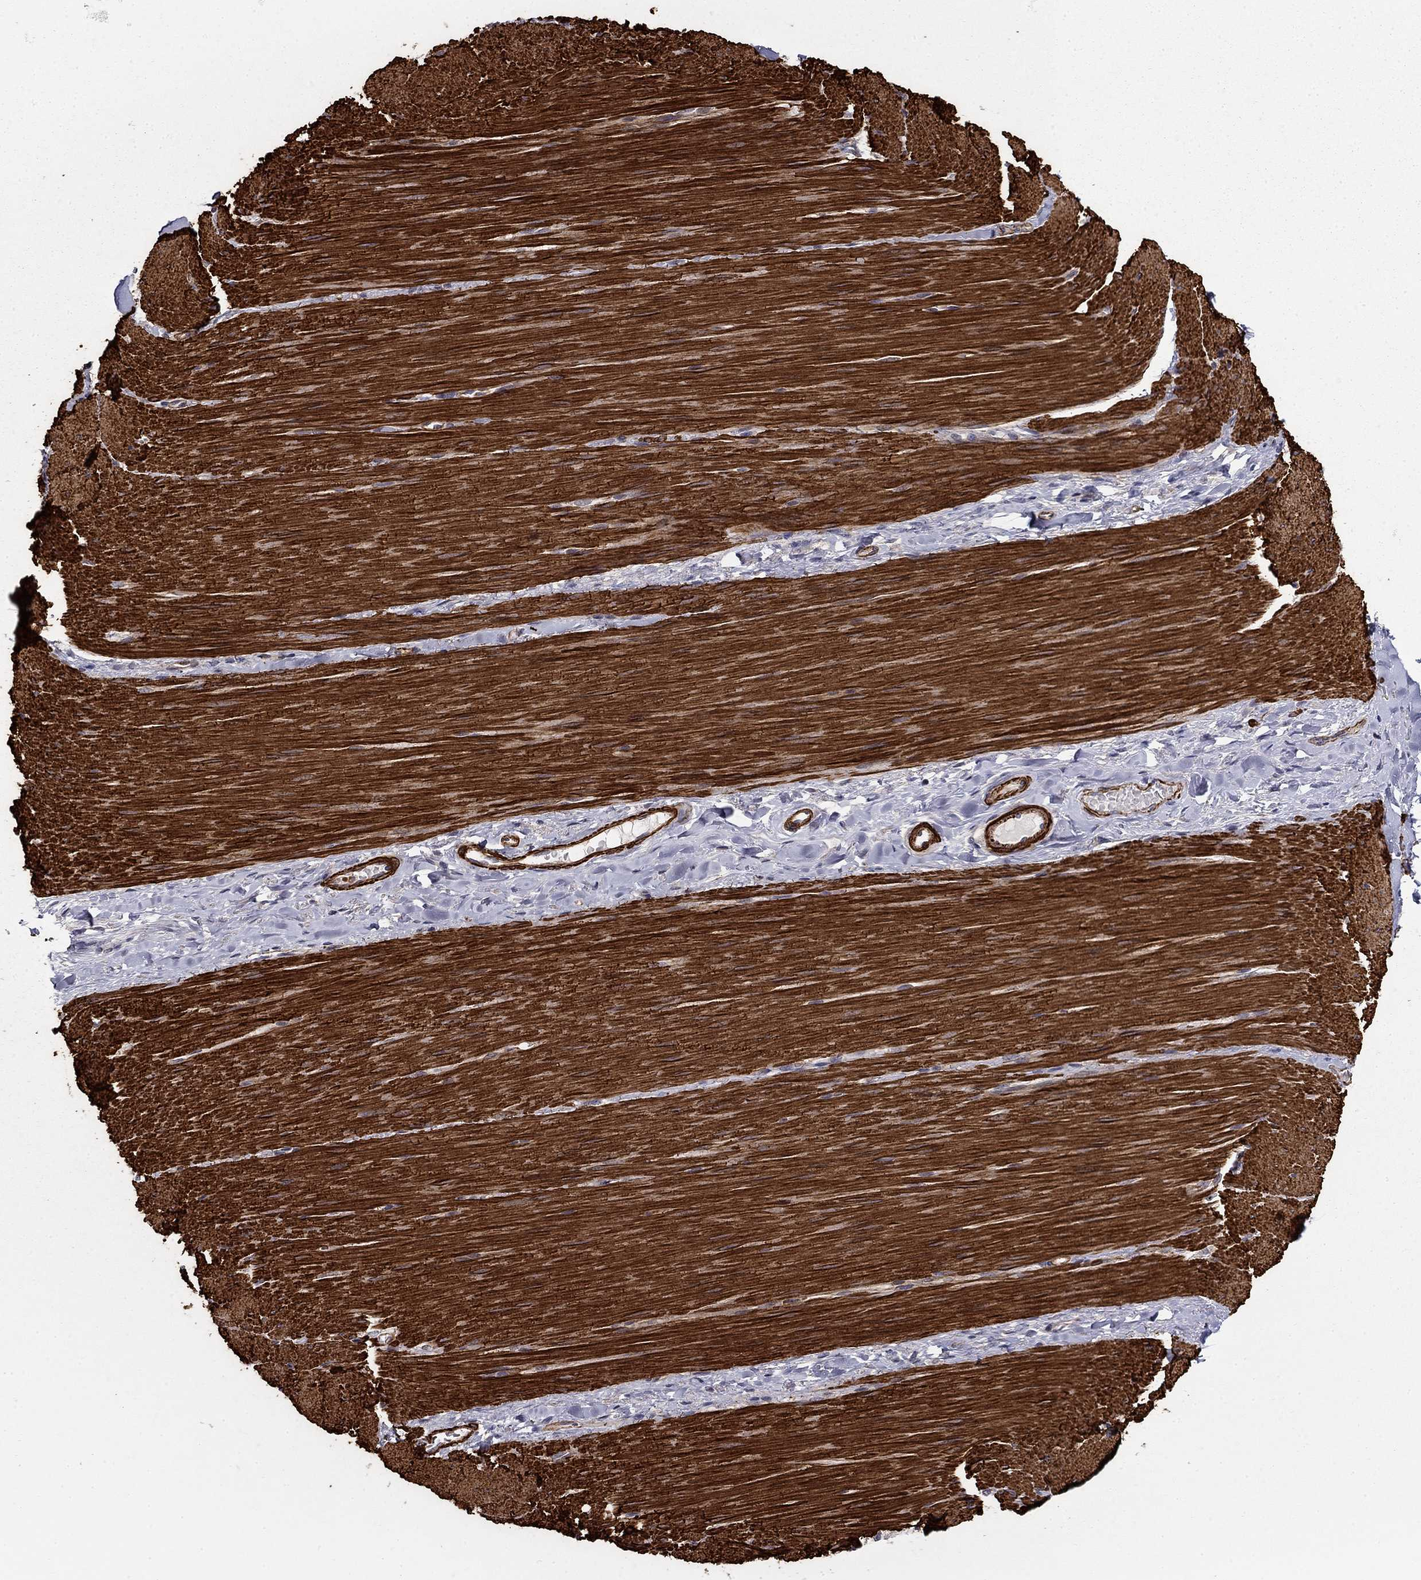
{"staining": {"intensity": "negative", "quantity": "none", "location": "none"}, "tissue": "adipose tissue", "cell_type": "Adipocytes", "image_type": "normal", "snomed": [{"axis": "morphology", "description": "Normal tissue, NOS"}, {"axis": "topography", "description": "Smooth muscle"}, {"axis": "topography", "description": "Duodenum"}, {"axis": "topography", "description": "Peripheral nerve tissue"}], "caption": "This is an immunohistochemistry (IHC) photomicrograph of normal human adipose tissue. There is no positivity in adipocytes.", "gene": "KRBA1", "patient": {"sex": "female", "age": 61}}